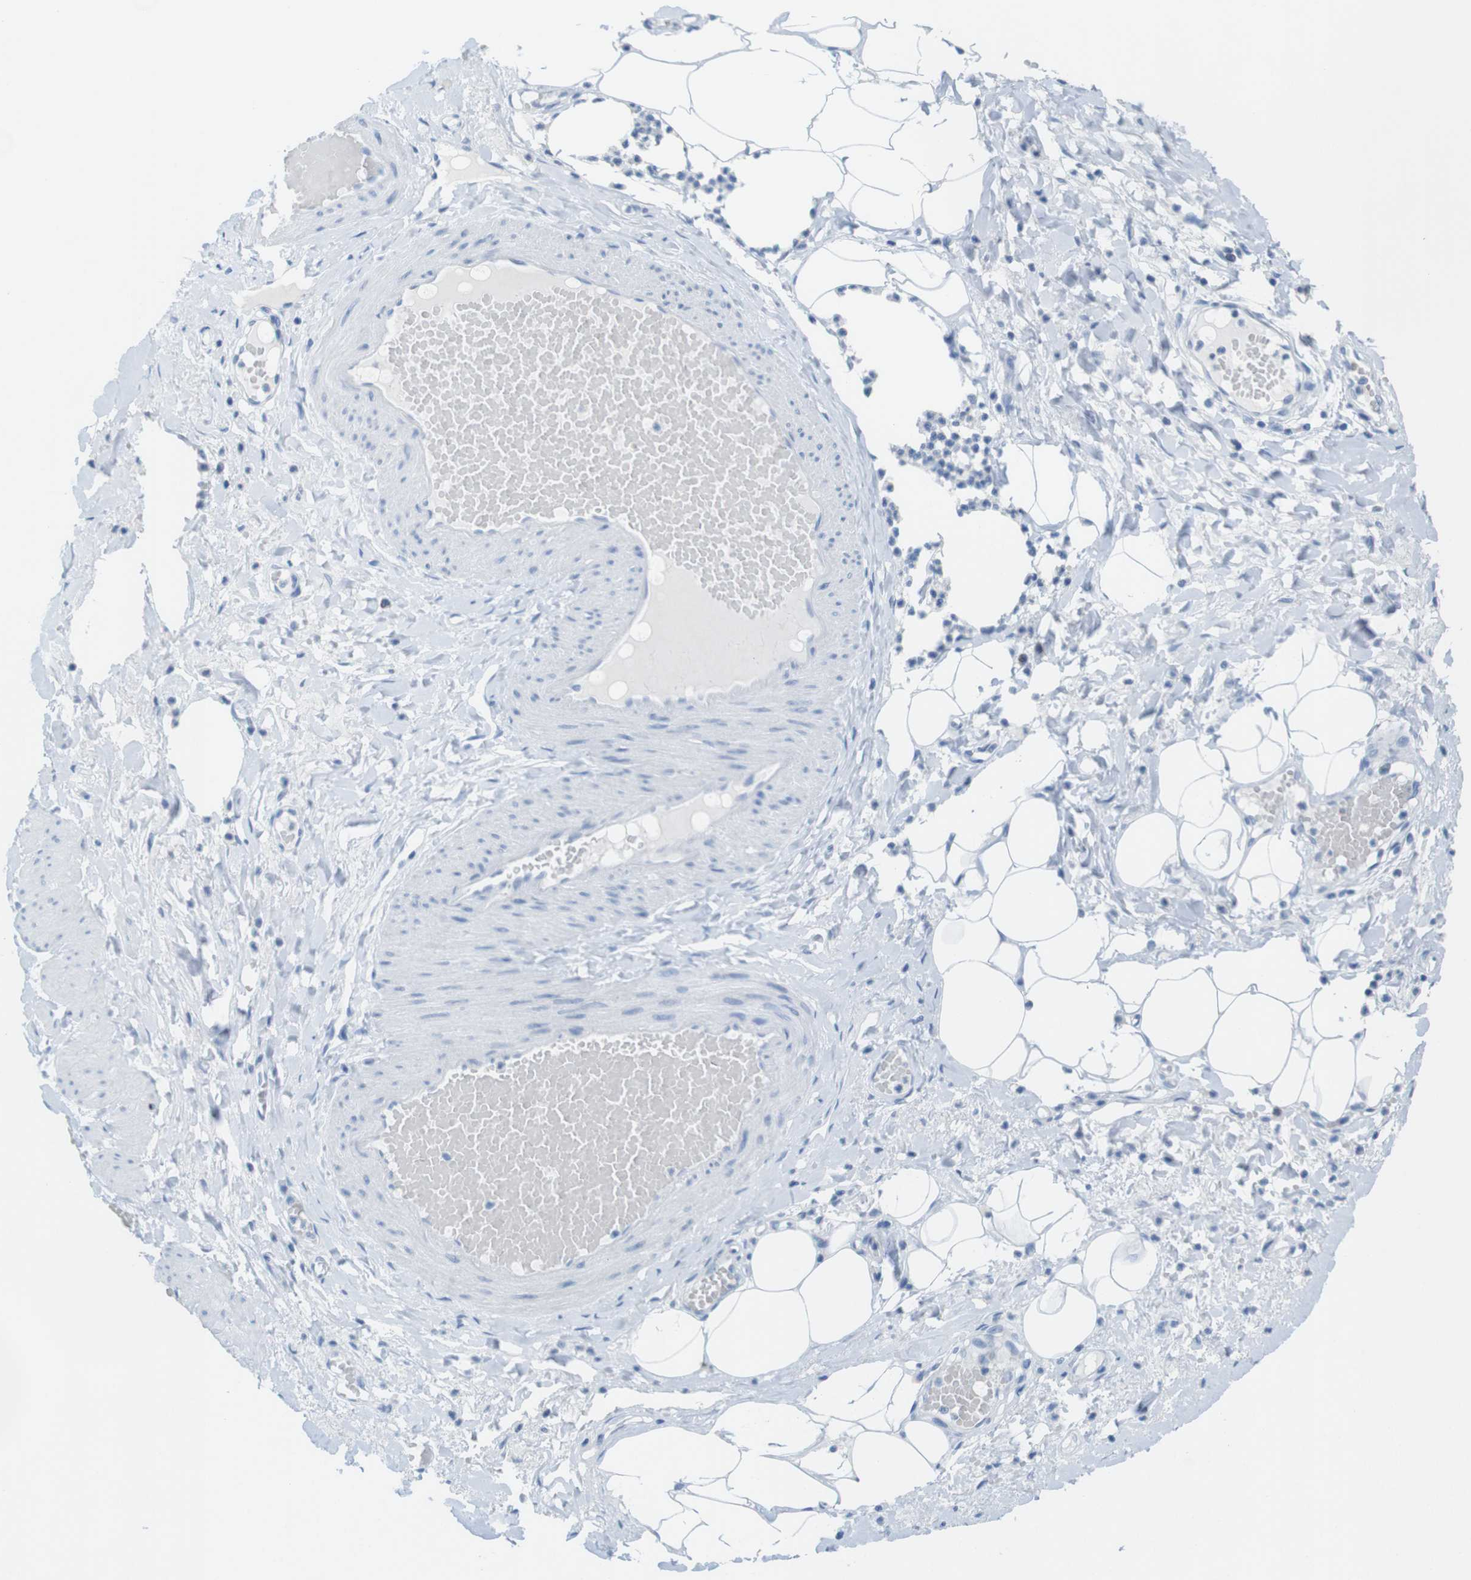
{"staining": {"intensity": "negative", "quantity": "none", "location": "none"}, "tissue": "adipose tissue", "cell_type": "Adipocytes", "image_type": "normal", "snomed": [{"axis": "morphology", "description": "Normal tissue, NOS"}, {"axis": "topography", "description": "Soft tissue"}, {"axis": "topography", "description": "Vascular tissue"}], "caption": "Adipose tissue stained for a protein using immunohistochemistry exhibits no expression adipocytes.", "gene": "OPN1SW", "patient": {"sex": "female", "age": 35}}